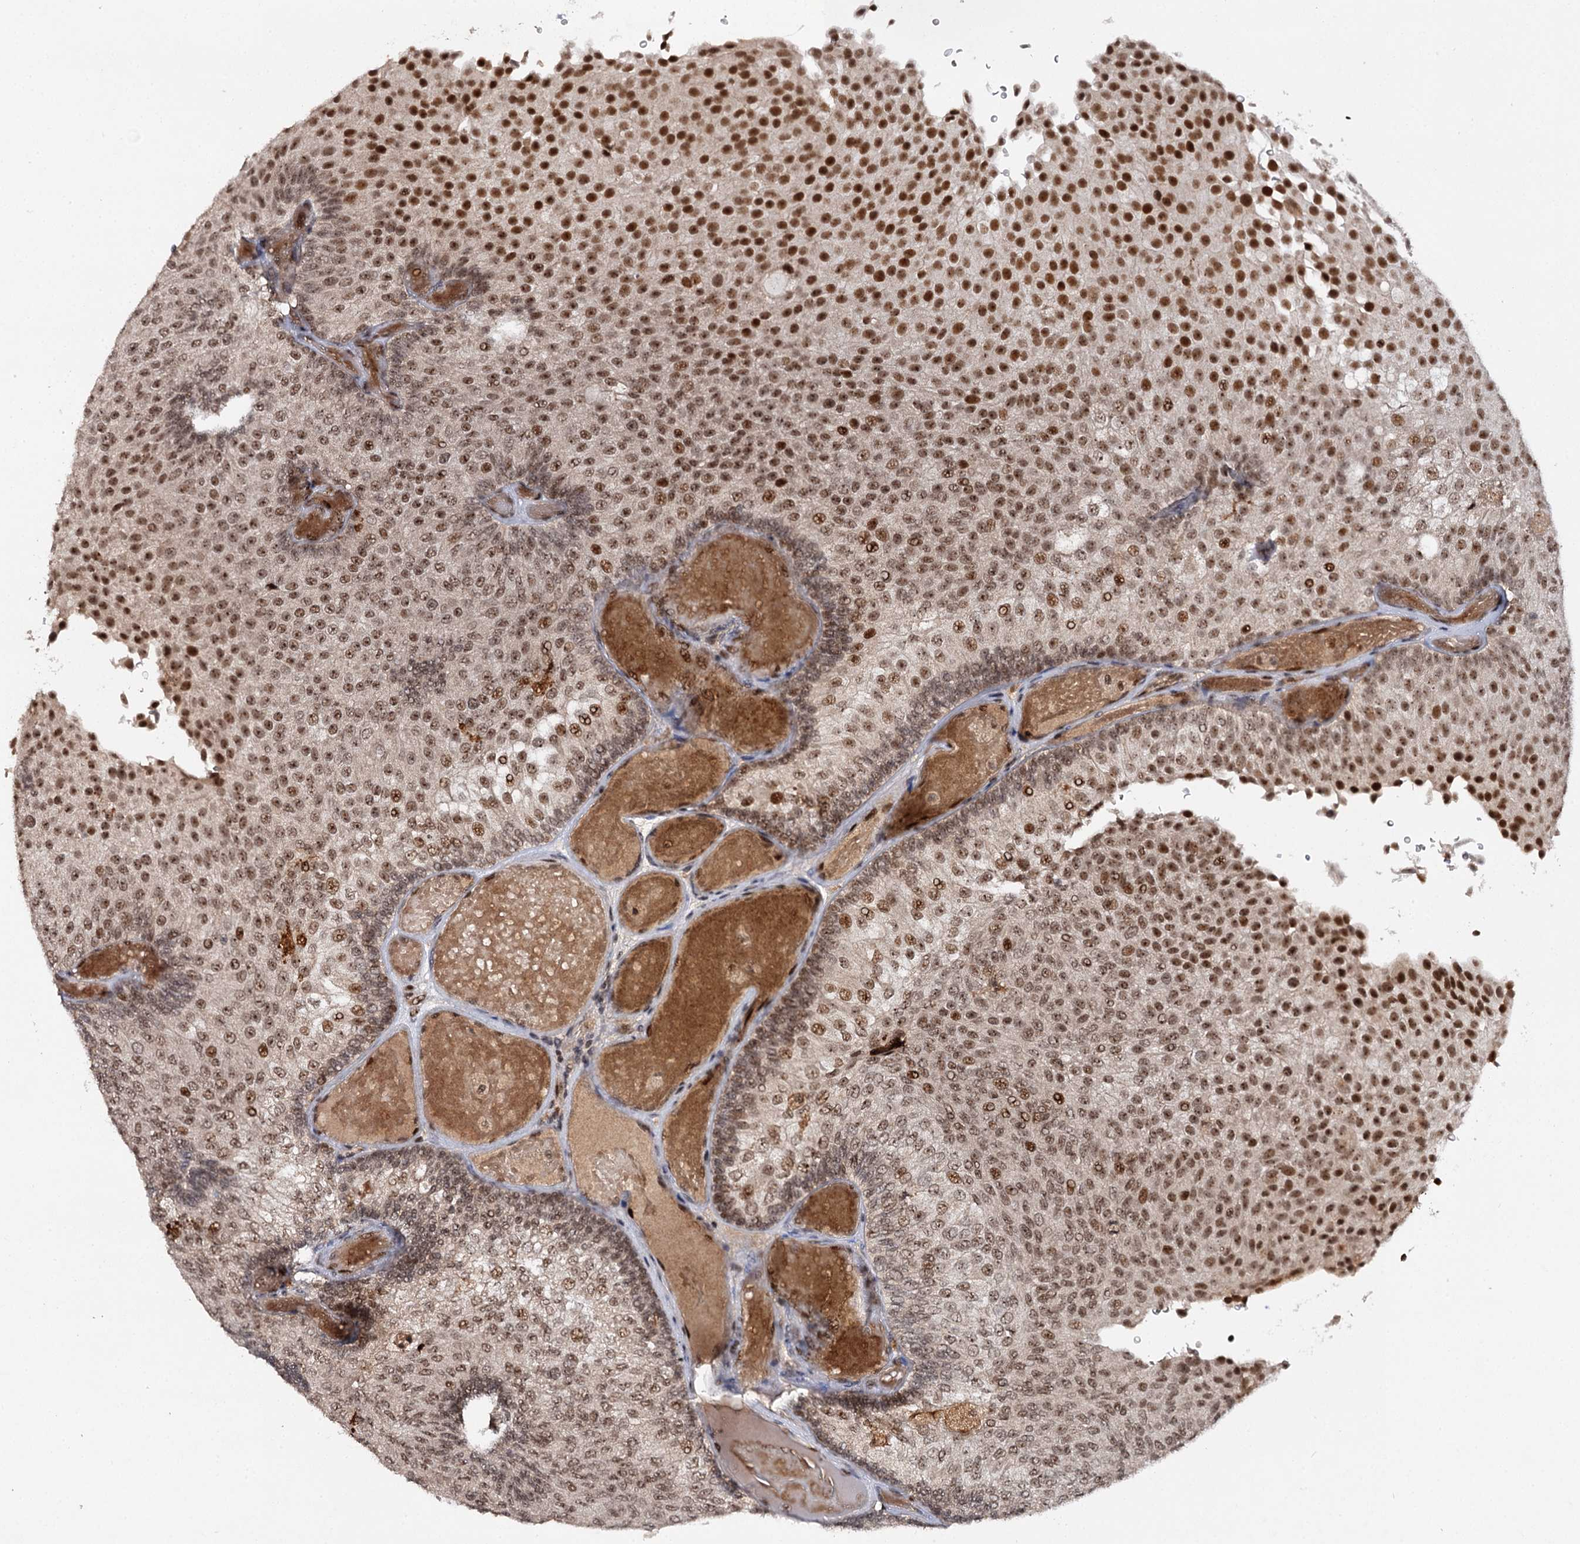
{"staining": {"intensity": "strong", "quantity": ">75%", "location": "nuclear"}, "tissue": "urothelial cancer", "cell_type": "Tumor cells", "image_type": "cancer", "snomed": [{"axis": "morphology", "description": "Urothelial carcinoma, Low grade"}, {"axis": "topography", "description": "Urinary bladder"}], "caption": "IHC of low-grade urothelial carcinoma exhibits high levels of strong nuclear positivity in about >75% of tumor cells. The staining was performed using DAB to visualize the protein expression in brown, while the nuclei were stained in blue with hematoxylin (Magnification: 20x).", "gene": "BUD13", "patient": {"sex": "male", "age": 78}}